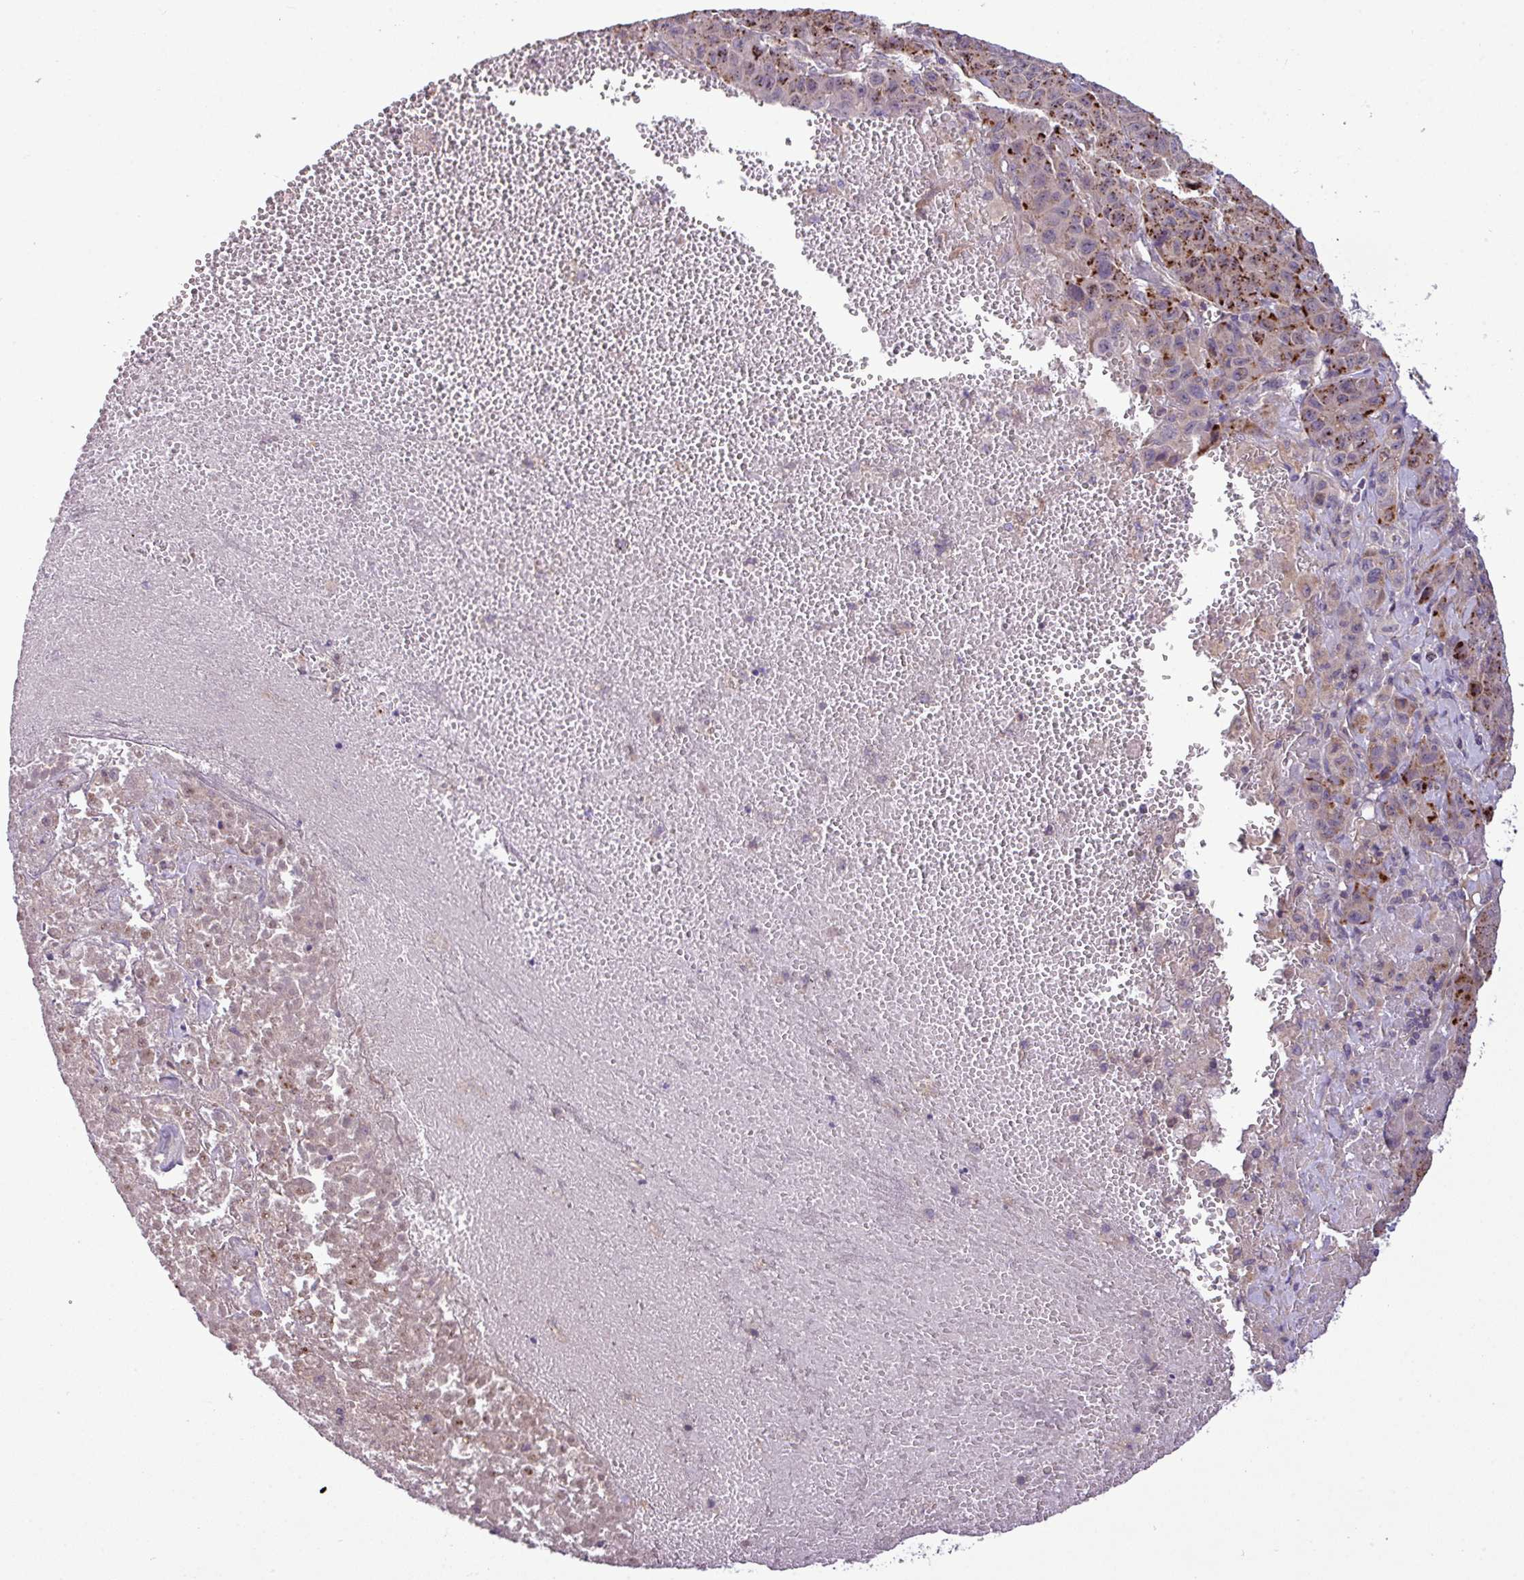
{"staining": {"intensity": "strong", "quantity": "25%-75%", "location": "cytoplasmic/membranous"}, "tissue": "liver cancer", "cell_type": "Tumor cells", "image_type": "cancer", "snomed": [{"axis": "morphology", "description": "Carcinoma, Hepatocellular, NOS"}, {"axis": "topography", "description": "Liver"}], "caption": "Strong cytoplasmic/membranous positivity is present in about 25%-75% of tumor cells in liver cancer. (brown staining indicates protein expression, while blue staining denotes nuclei).", "gene": "ZNF35", "patient": {"sex": "female", "age": 53}}